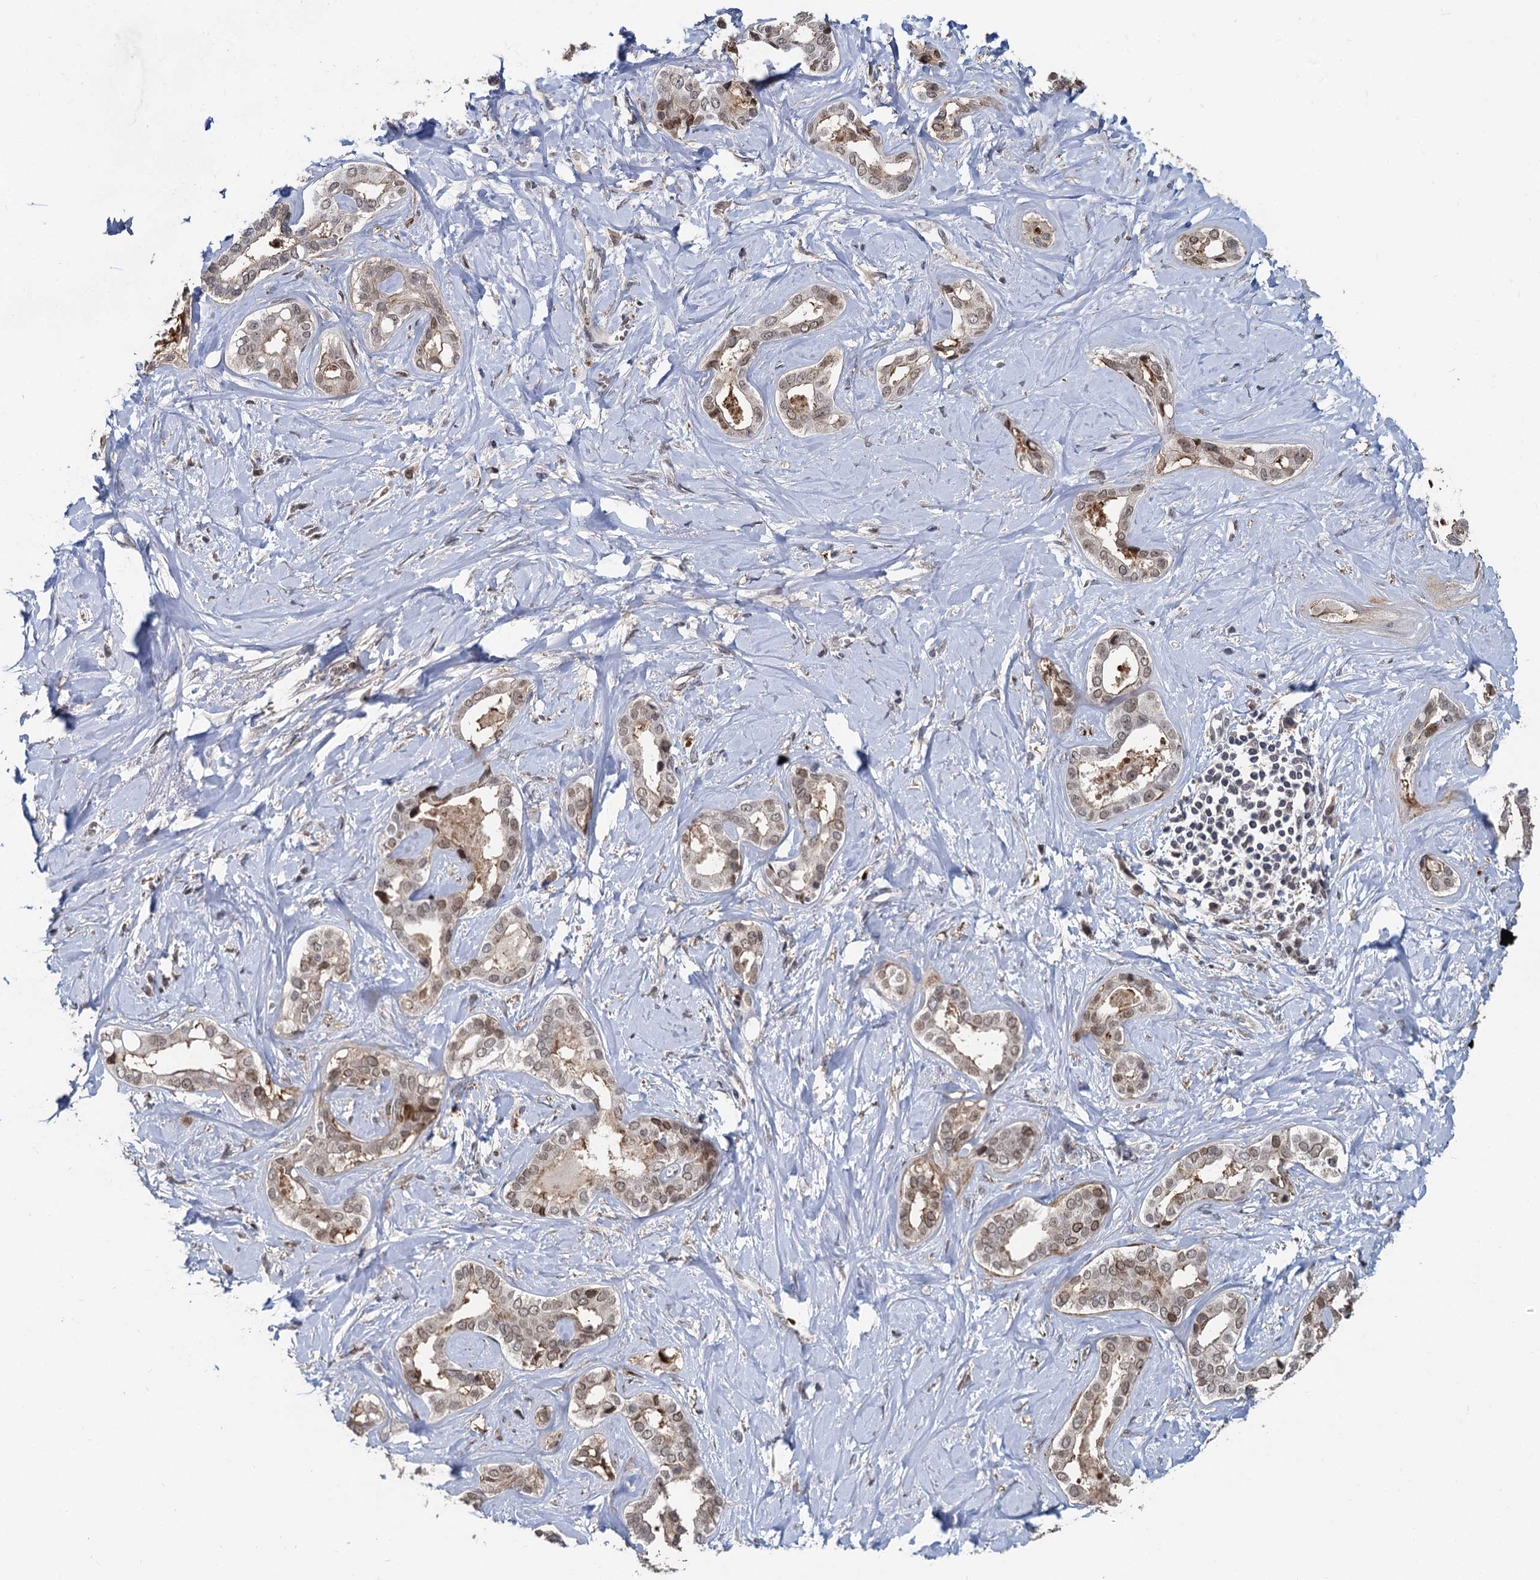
{"staining": {"intensity": "moderate", "quantity": "<25%", "location": "nuclear"}, "tissue": "liver cancer", "cell_type": "Tumor cells", "image_type": "cancer", "snomed": [{"axis": "morphology", "description": "Cholangiocarcinoma"}, {"axis": "topography", "description": "Liver"}], "caption": "Liver cancer (cholangiocarcinoma) tissue displays moderate nuclear expression in approximately <25% of tumor cells (brown staining indicates protein expression, while blue staining denotes nuclei).", "gene": "FANCI", "patient": {"sex": "female", "age": 77}}